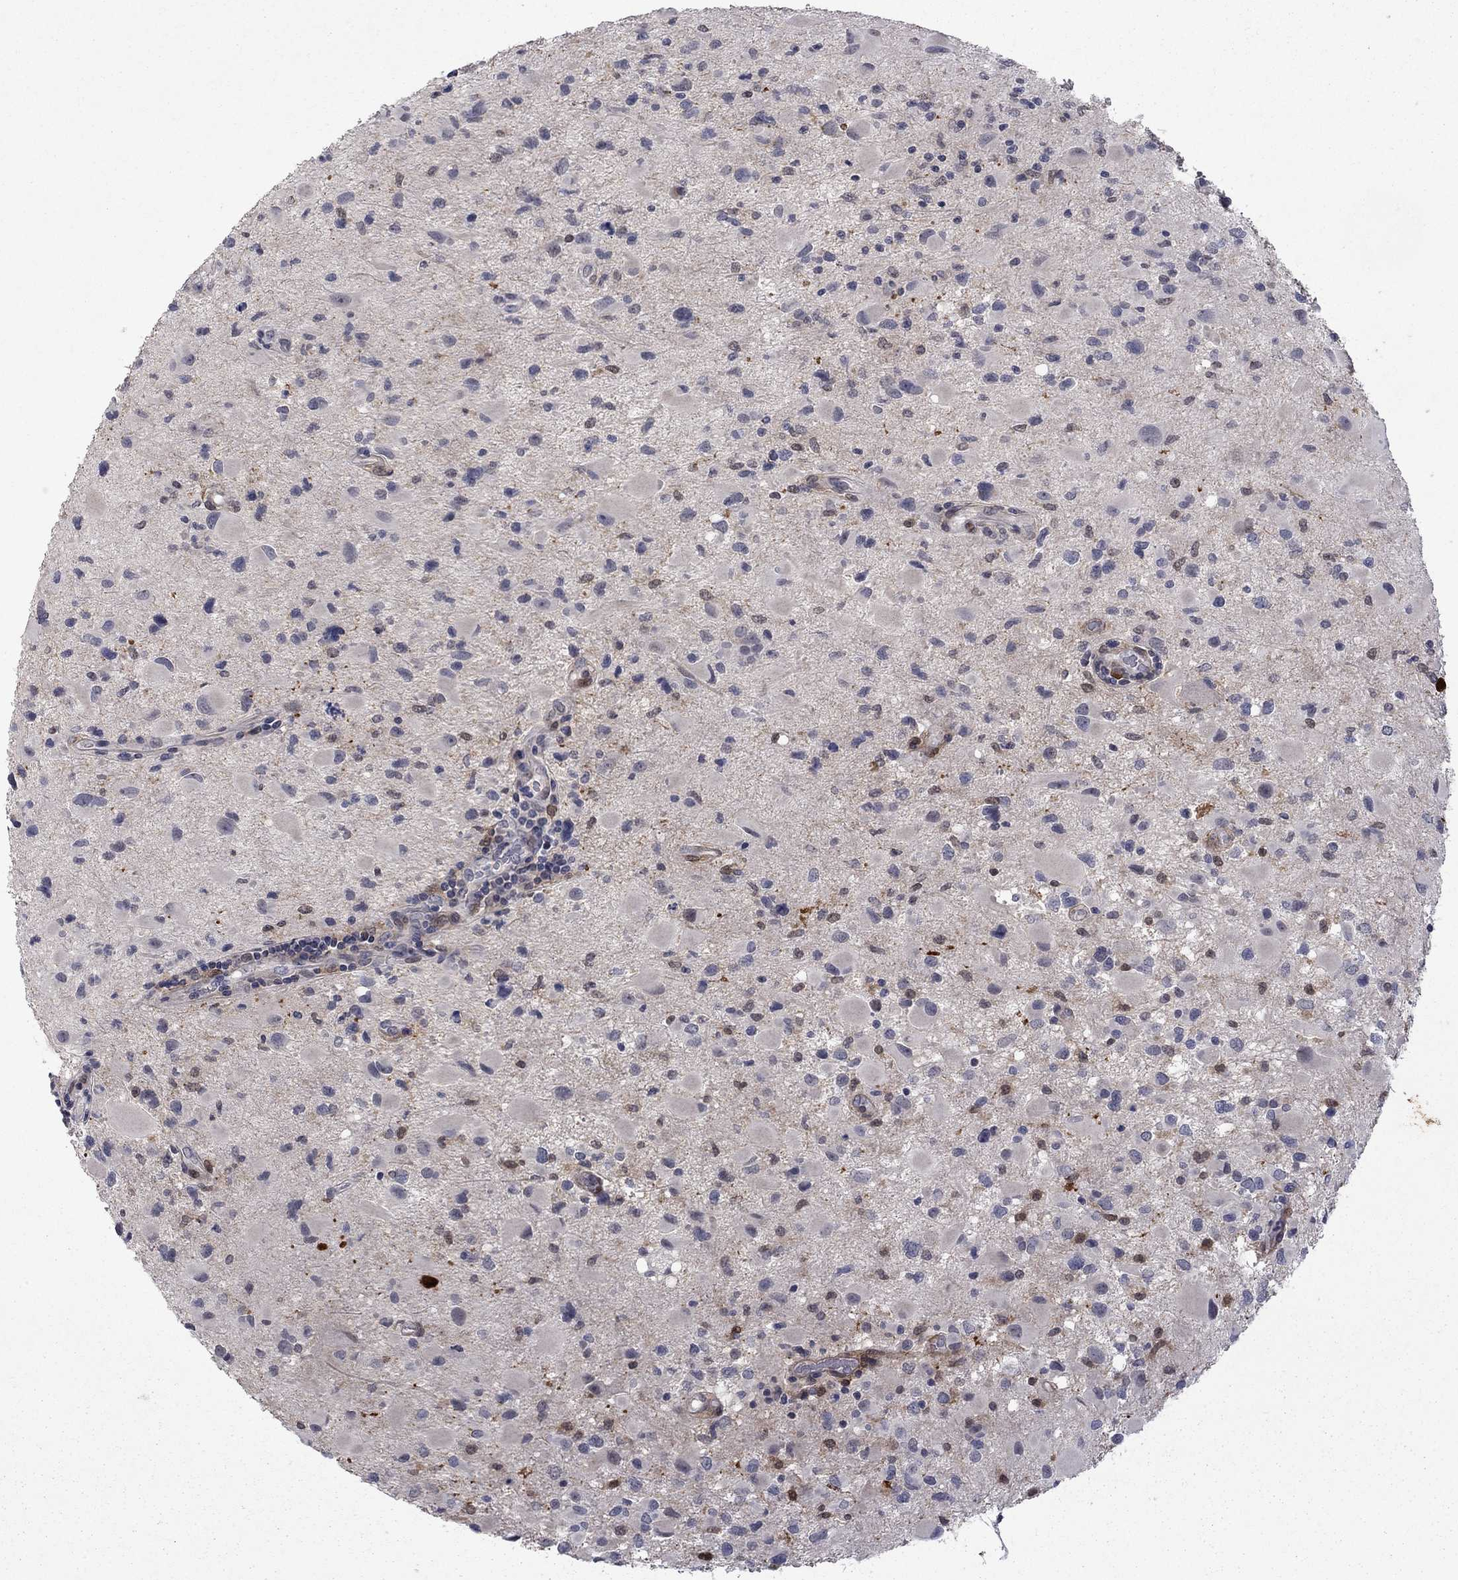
{"staining": {"intensity": "negative", "quantity": "none", "location": "none"}, "tissue": "glioma", "cell_type": "Tumor cells", "image_type": "cancer", "snomed": [{"axis": "morphology", "description": "Glioma, malignant, Low grade"}, {"axis": "topography", "description": "Brain"}], "caption": "Malignant glioma (low-grade) was stained to show a protein in brown. There is no significant positivity in tumor cells. The staining was performed using DAB (3,3'-diaminobenzidine) to visualize the protein expression in brown, while the nuclei were stained in blue with hematoxylin (Magnification: 20x).", "gene": "CBR1", "patient": {"sex": "female", "age": 32}}